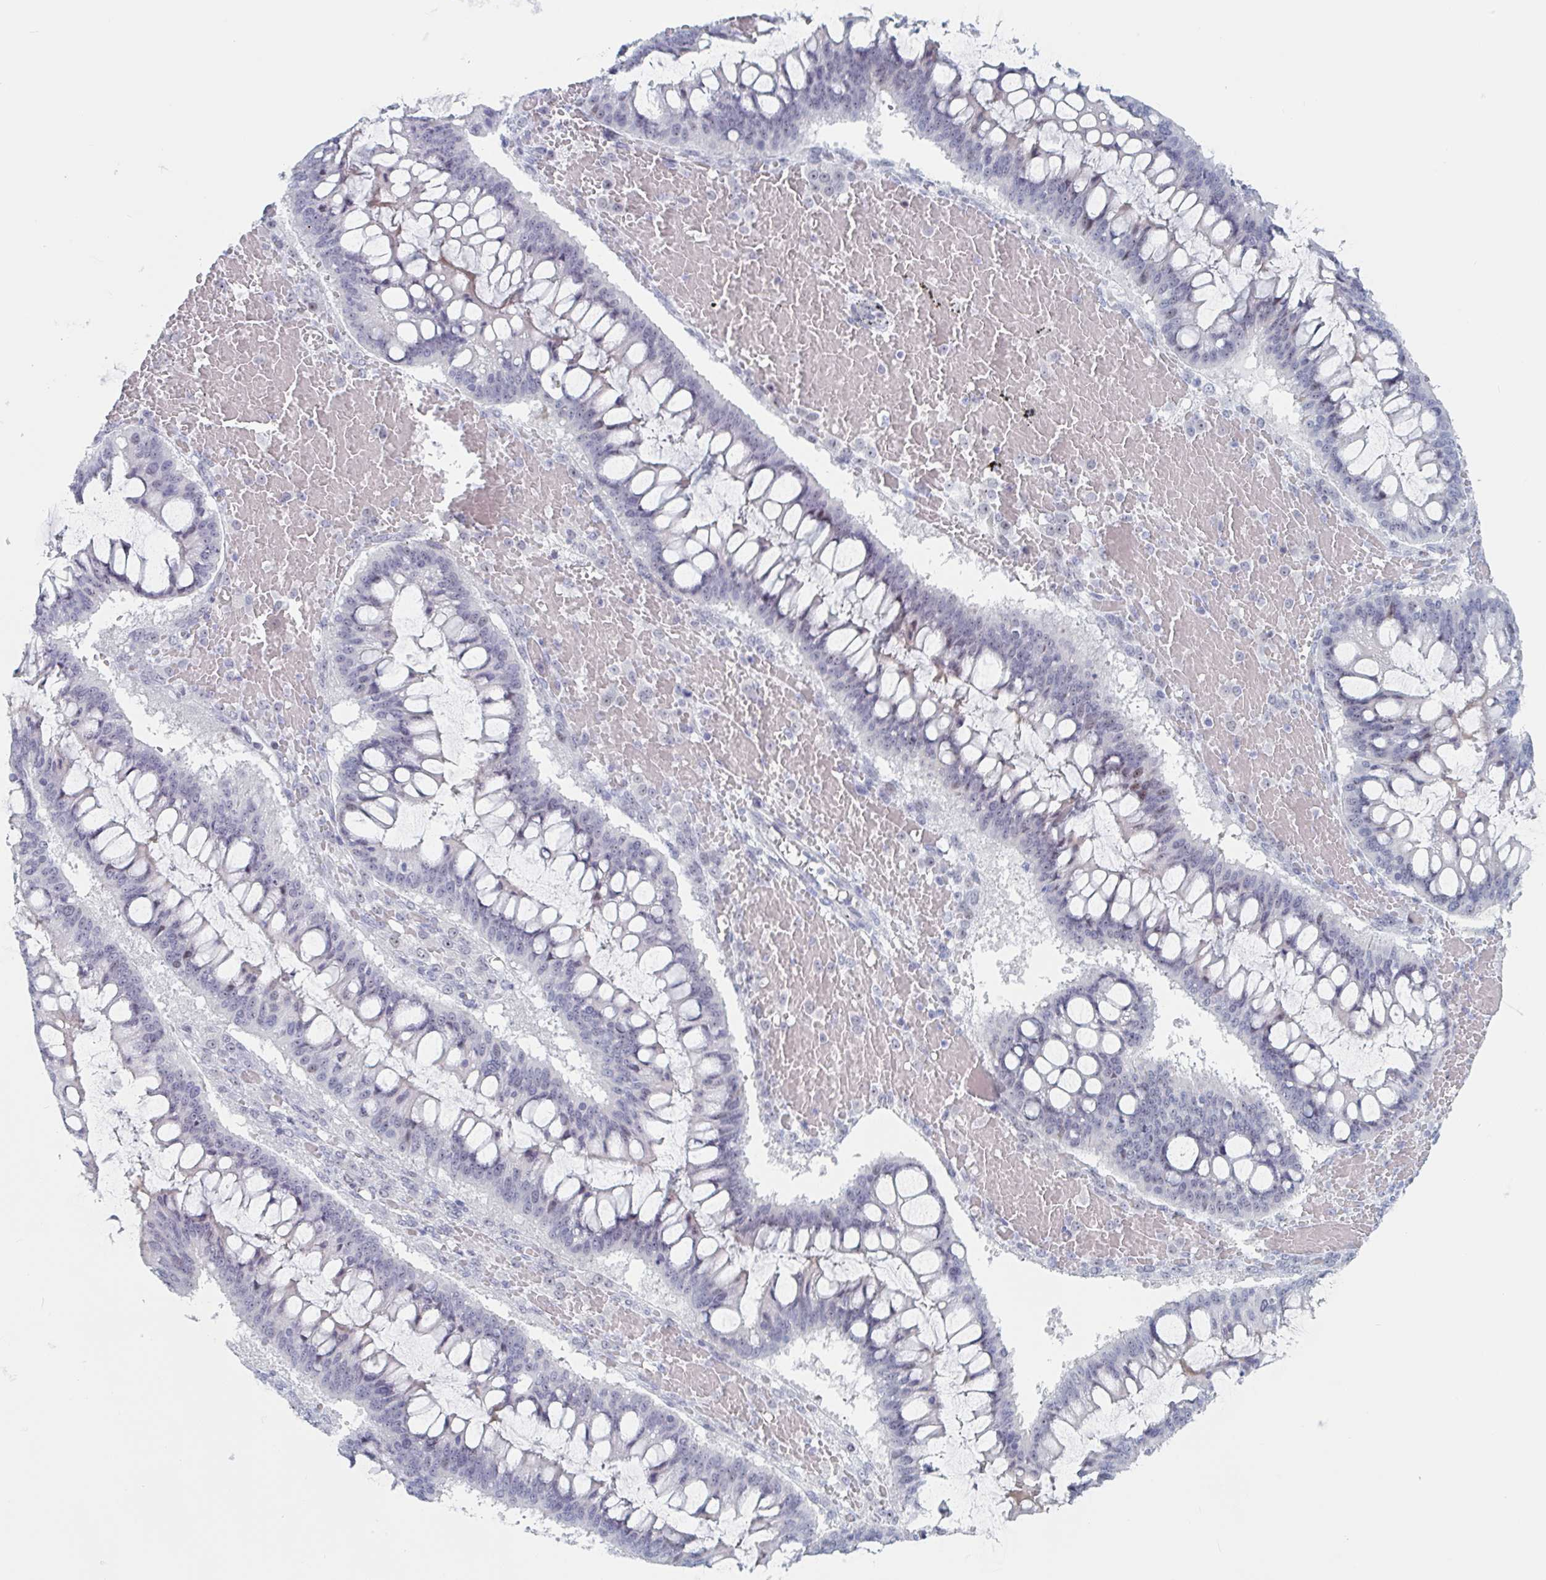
{"staining": {"intensity": "negative", "quantity": "none", "location": "none"}, "tissue": "ovarian cancer", "cell_type": "Tumor cells", "image_type": "cancer", "snomed": [{"axis": "morphology", "description": "Cystadenocarcinoma, mucinous, NOS"}, {"axis": "topography", "description": "Ovary"}], "caption": "IHC of ovarian mucinous cystadenocarcinoma reveals no expression in tumor cells.", "gene": "NR1H2", "patient": {"sex": "female", "age": 73}}